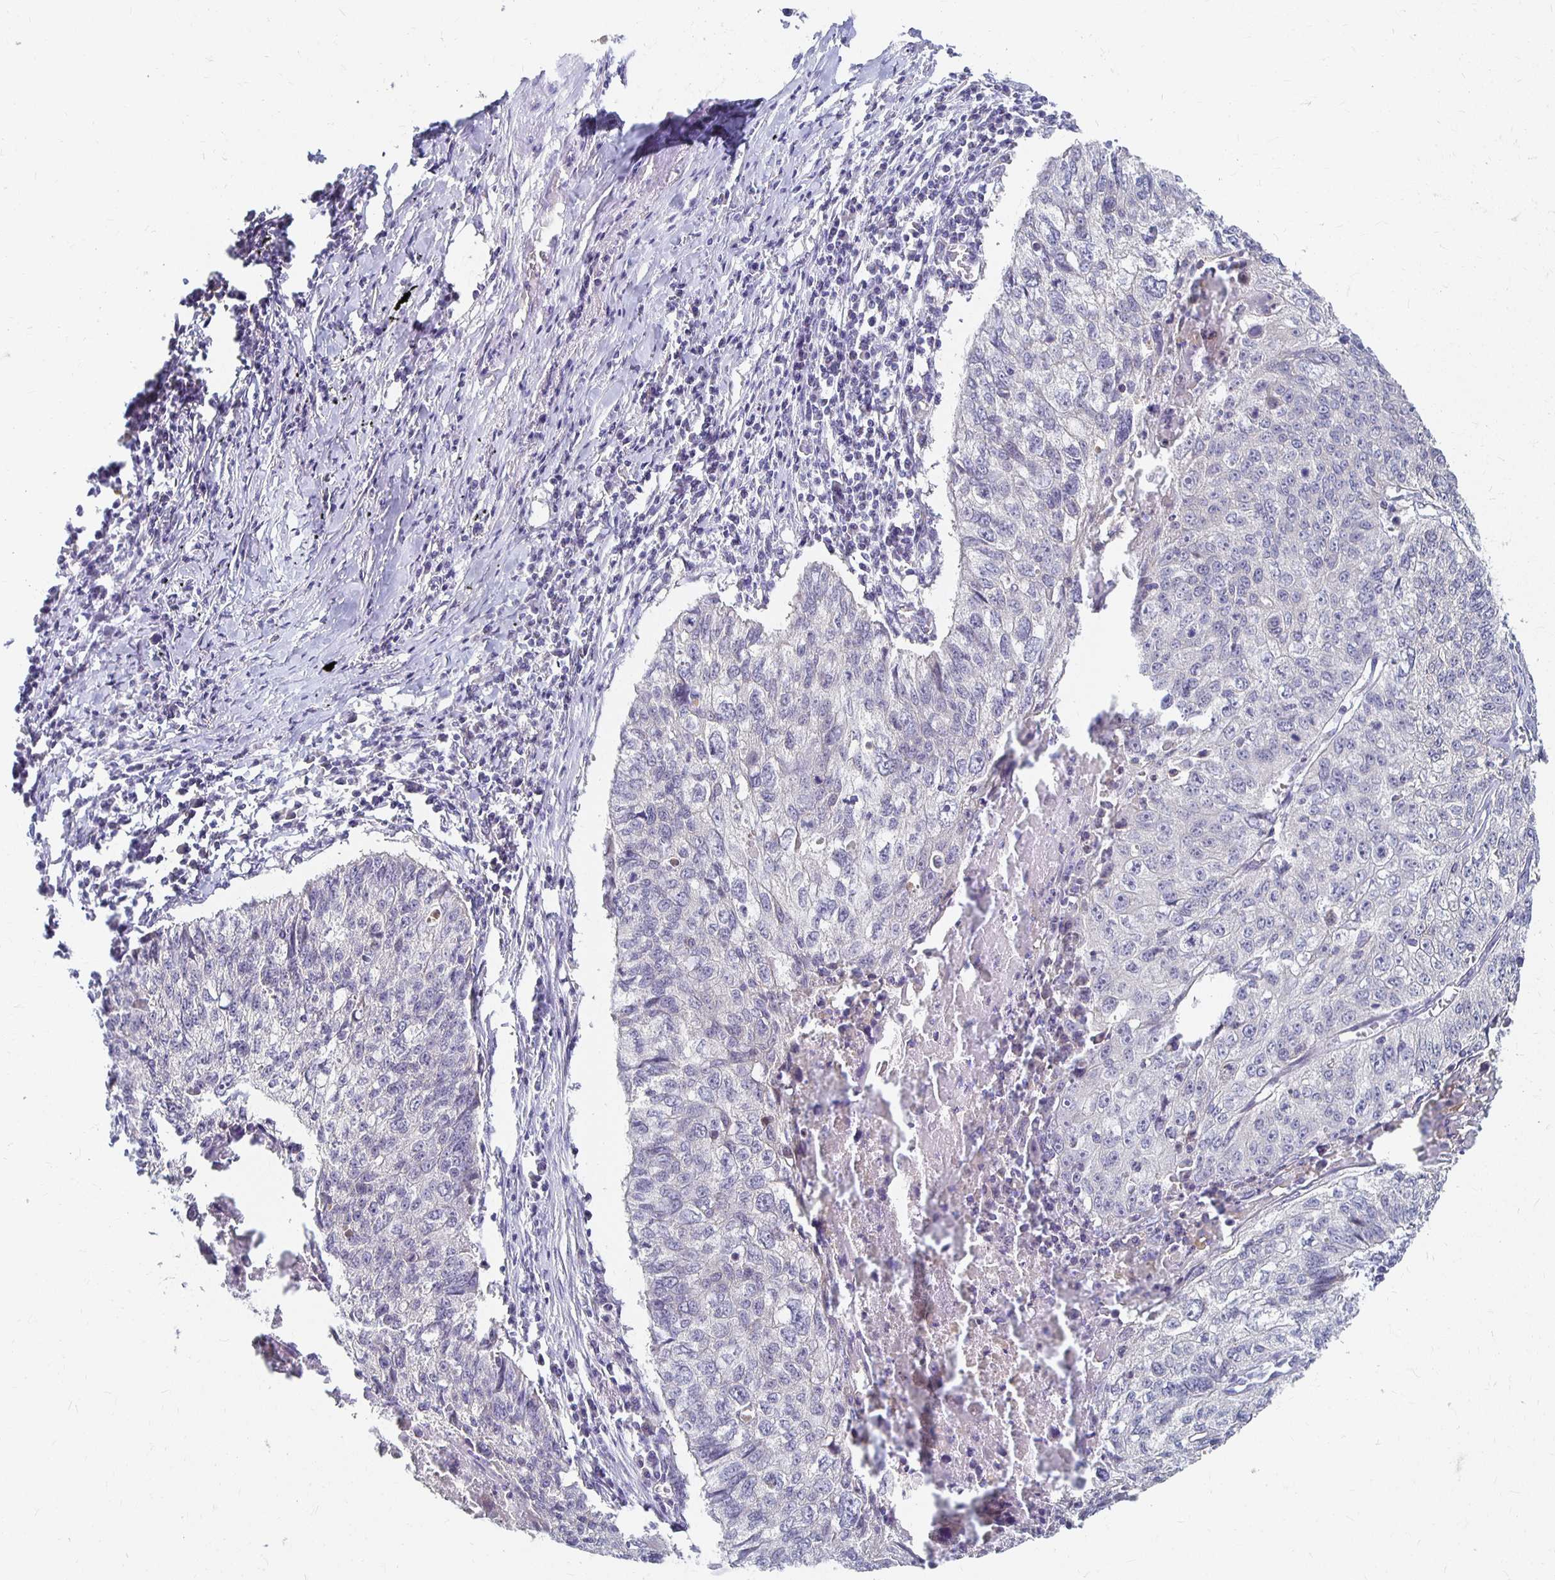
{"staining": {"intensity": "negative", "quantity": "none", "location": "none"}, "tissue": "lung cancer", "cell_type": "Tumor cells", "image_type": "cancer", "snomed": [{"axis": "morphology", "description": "Normal morphology"}, {"axis": "morphology", "description": "Aneuploidy"}, {"axis": "morphology", "description": "Squamous cell carcinoma, NOS"}, {"axis": "topography", "description": "Lymph node"}, {"axis": "topography", "description": "Lung"}], "caption": "A high-resolution micrograph shows IHC staining of lung cancer, which shows no significant expression in tumor cells.", "gene": "FKRP", "patient": {"sex": "female", "age": 76}}